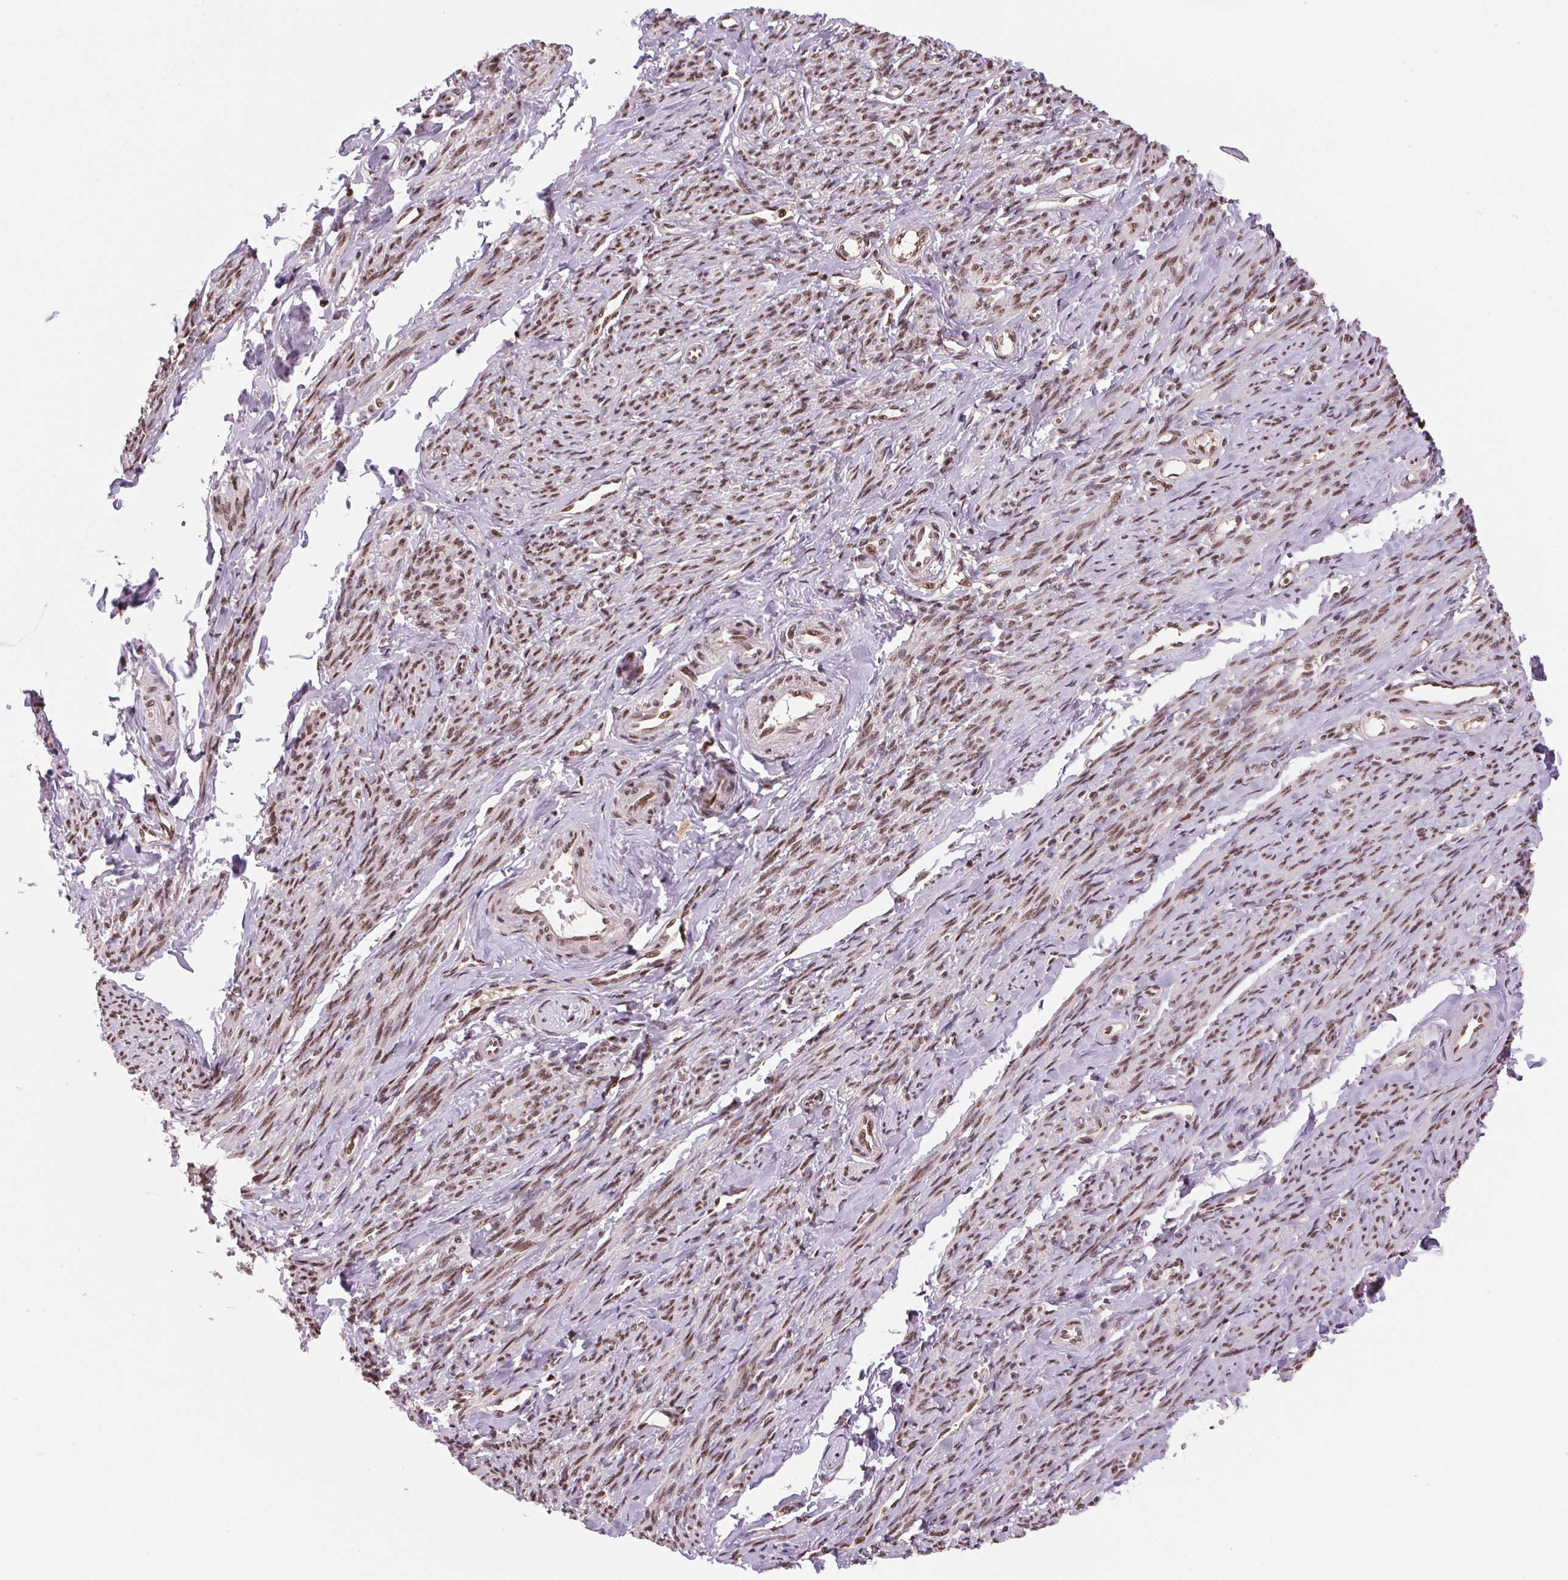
{"staining": {"intensity": "moderate", "quantity": ">75%", "location": "nuclear"}, "tissue": "smooth muscle", "cell_type": "Smooth muscle cells", "image_type": "normal", "snomed": [{"axis": "morphology", "description": "Normal tissue, NOS"}, {"axis": "topography", "description": "Smooth muscle"}], "caption": "The photomicrograph exhibits immunohistochemical staining of benign smooth muscle. There is moderate nuclear positivity is present in approximately >75% of smooth muscle cells.", "gene": "RAD23A", "patient": {"sex": "female", "age": 65}}